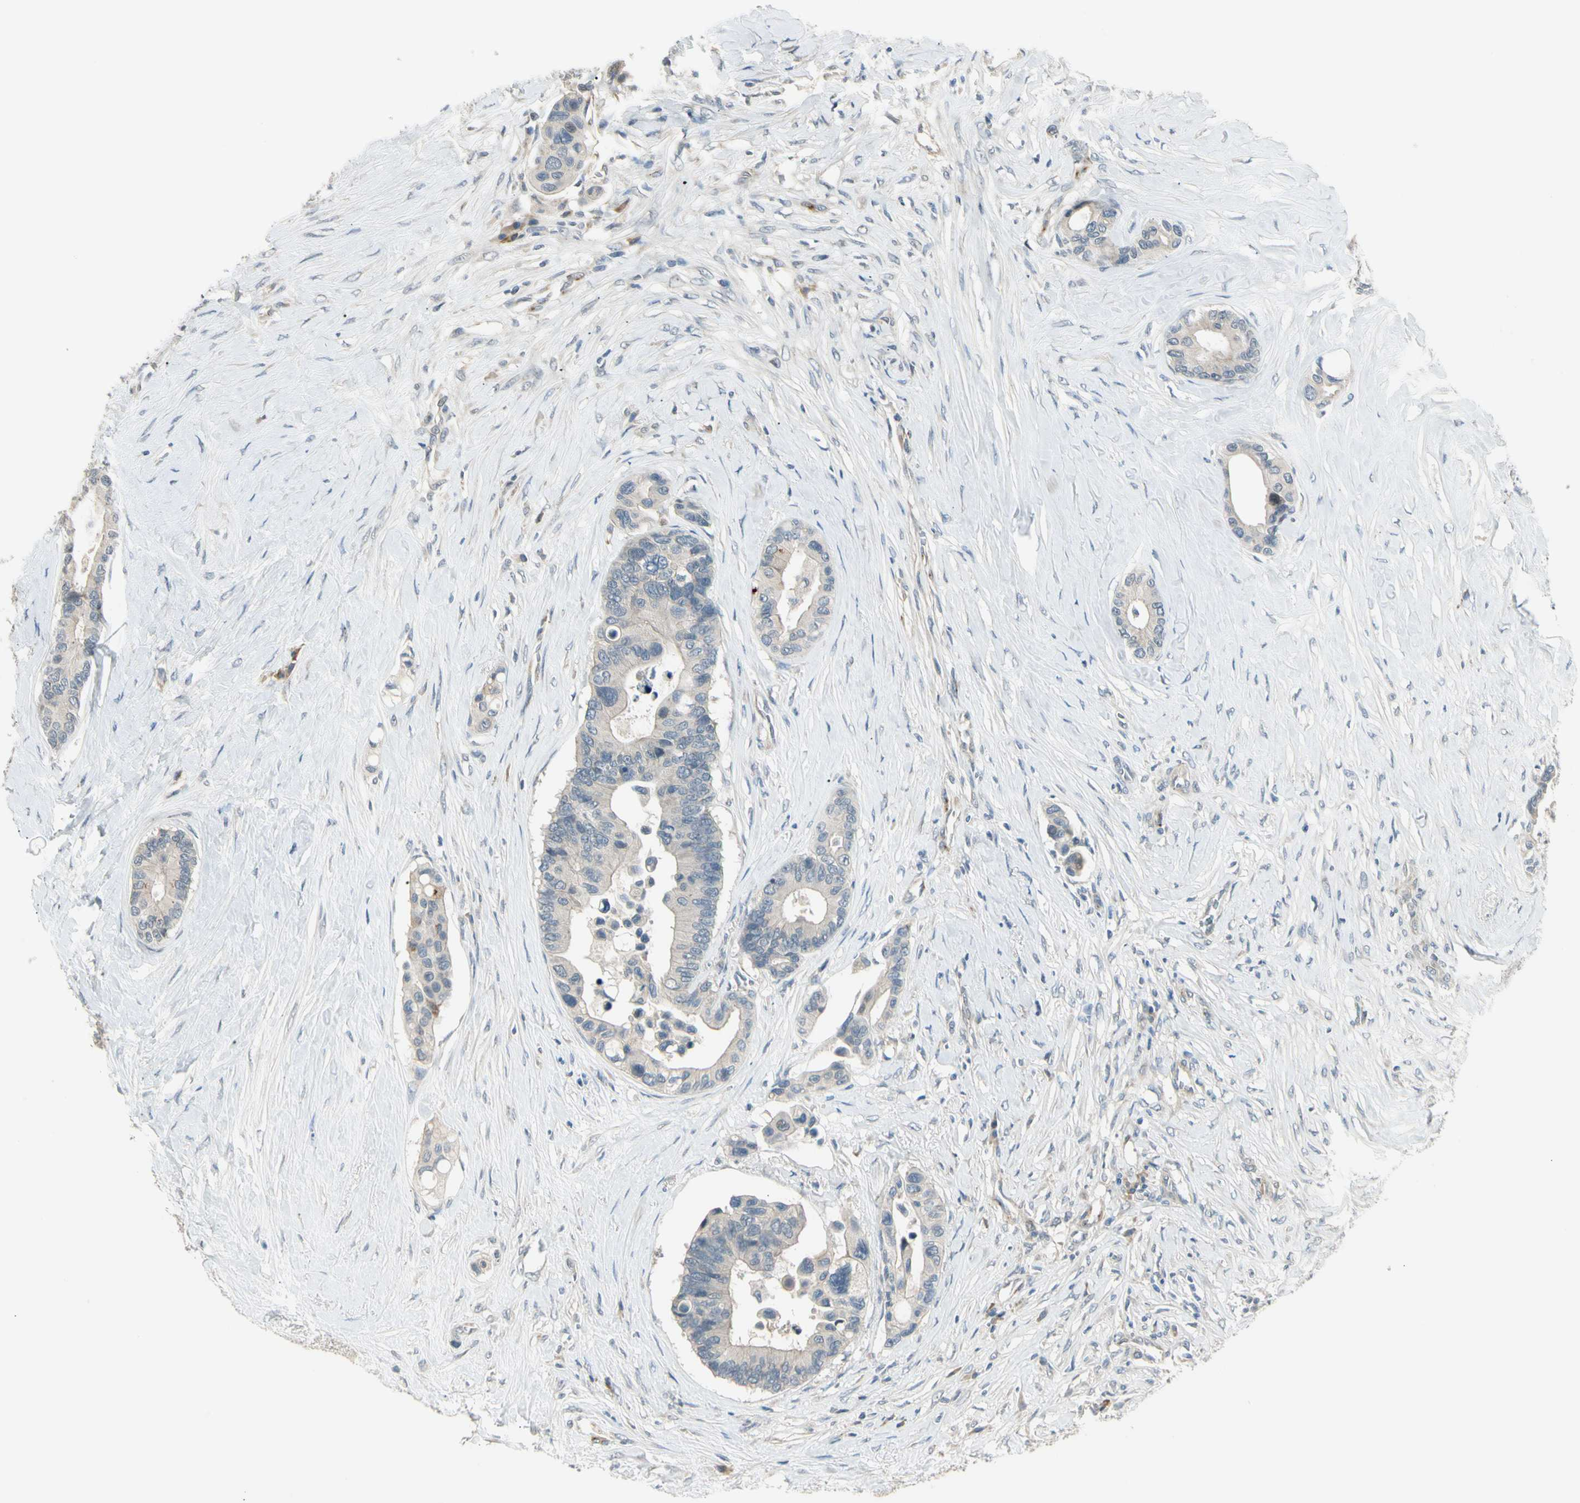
{"staining": {"intensity": "negative", "quantity": "none", "location": "none"}, "tissue": "colorectal cancer", "cell_type": "Tumor cells", "image_type": "cancer", "snomed": [{"axis": "morphology", "description": "Normal tissue, NOS"}, {"axis": "morphology", "description": "Adenocarcinoma, NOS"}, {"axis": "topography", "description": "Colon"}], "caption": "Immunohistochemistry (IHC) micrograph of neoplastic tissue: human colorectal adenocarcinoma stained with DAB (3,3'-diaminobenzidine) displays no significant protein positivity in tumor cells. (Brightfield microscopy of DAB immunohistochemistry (IHC) at high magnification).", "gene": "PCDHB15", "patient": {"sex": "male", "age": 82}}